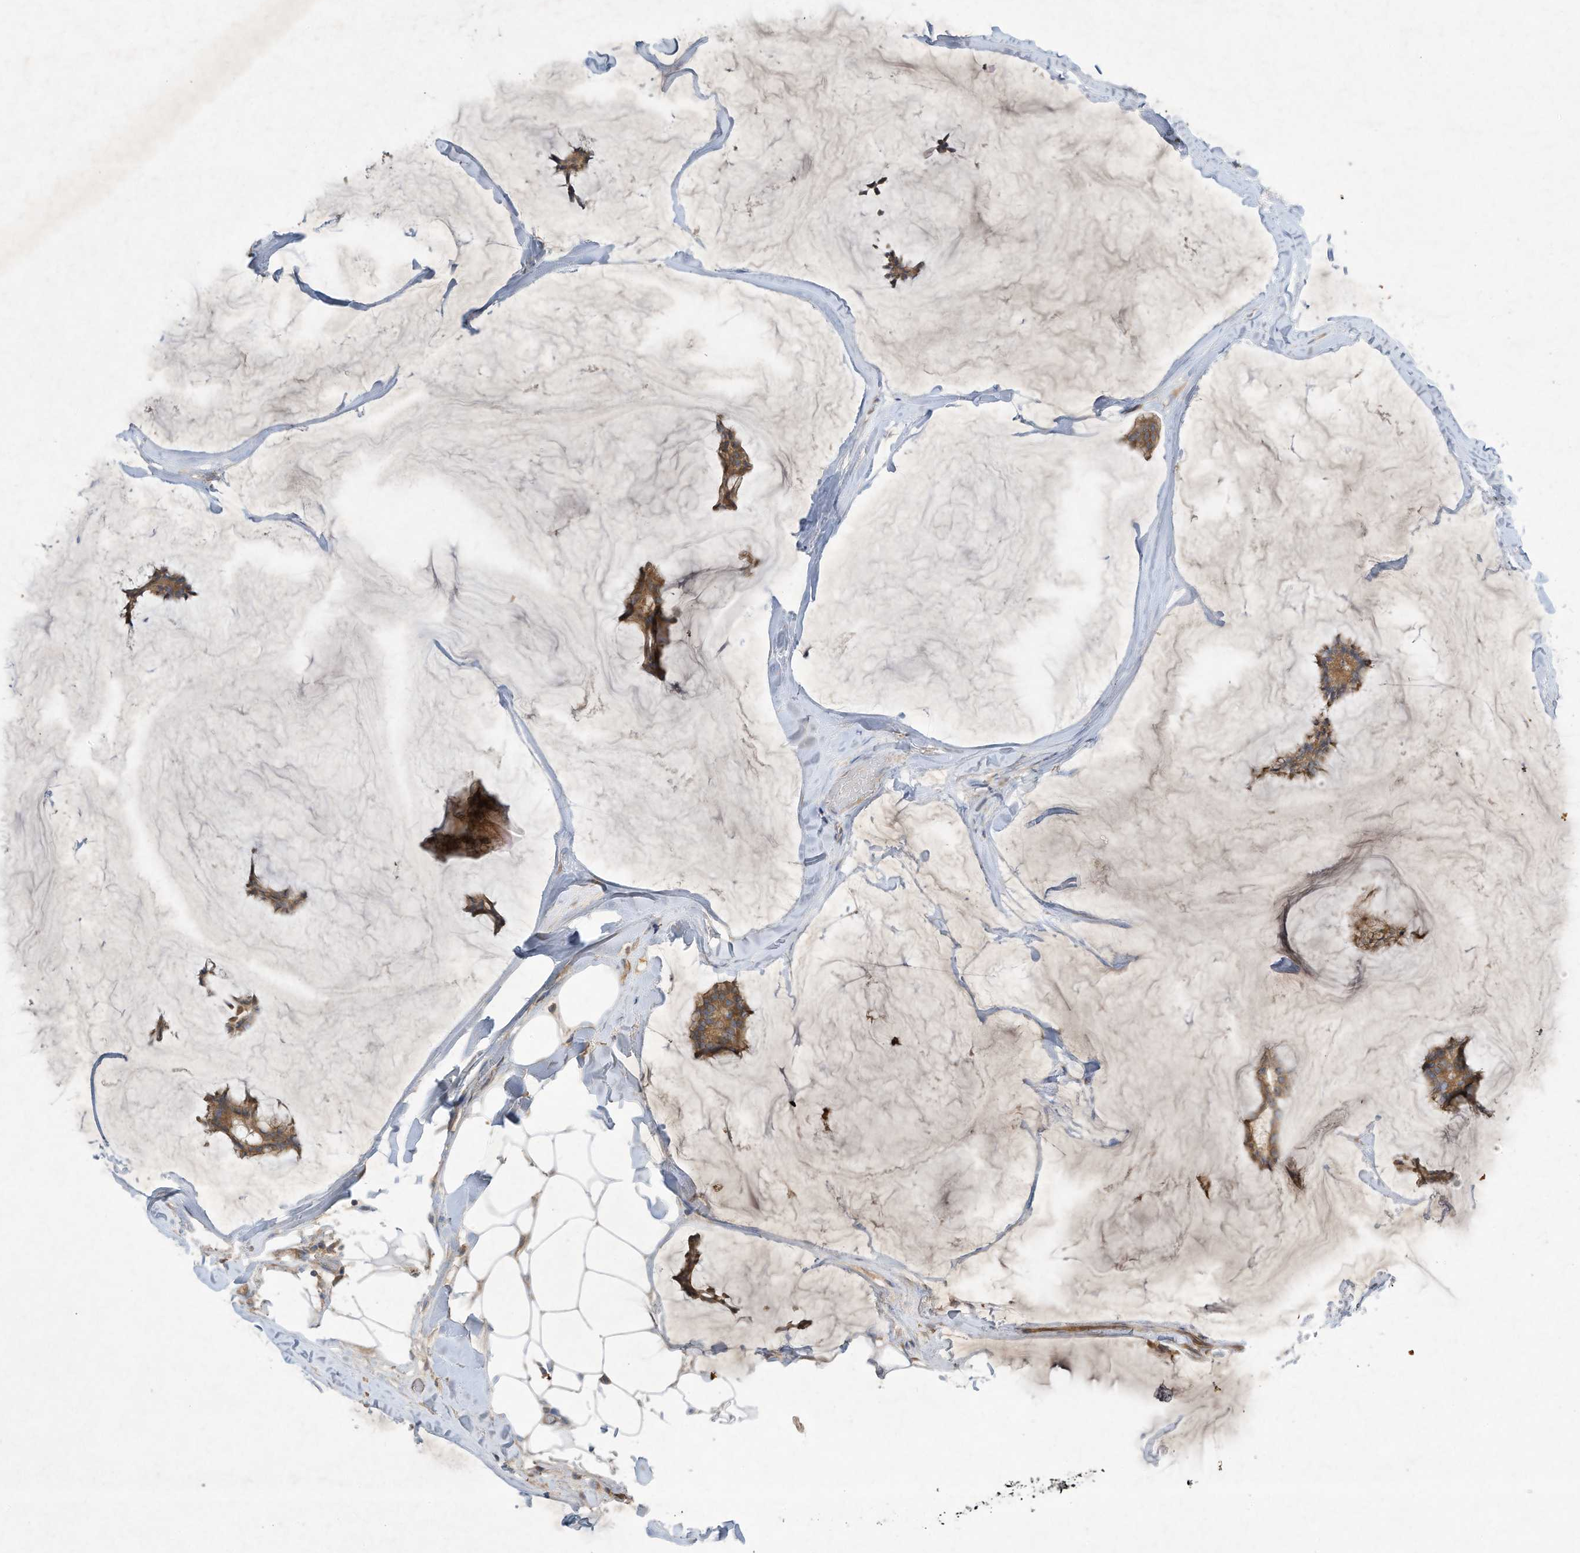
{"staining": {"intensity": "moderate", "quantity": ">75%", "location": "cytoplasmic/membranous"}, "tissue": "breast cancer", "cell_type": "Tumor cells", "image_type": "cancer", "snomed": [{"axis": "morphology", "description": "Duct carcinoma"}, {"axis": "topography", "description": "Breast"}], "caption": "Breast infiltrating ductal carcinoma stained for a protein (brown) displays moderate cytoplasmic/membranous positive positivity in about >75% of tumor cells.", "gene": "SYNJ2", "patient": {"sex": "female", "age": 93}}